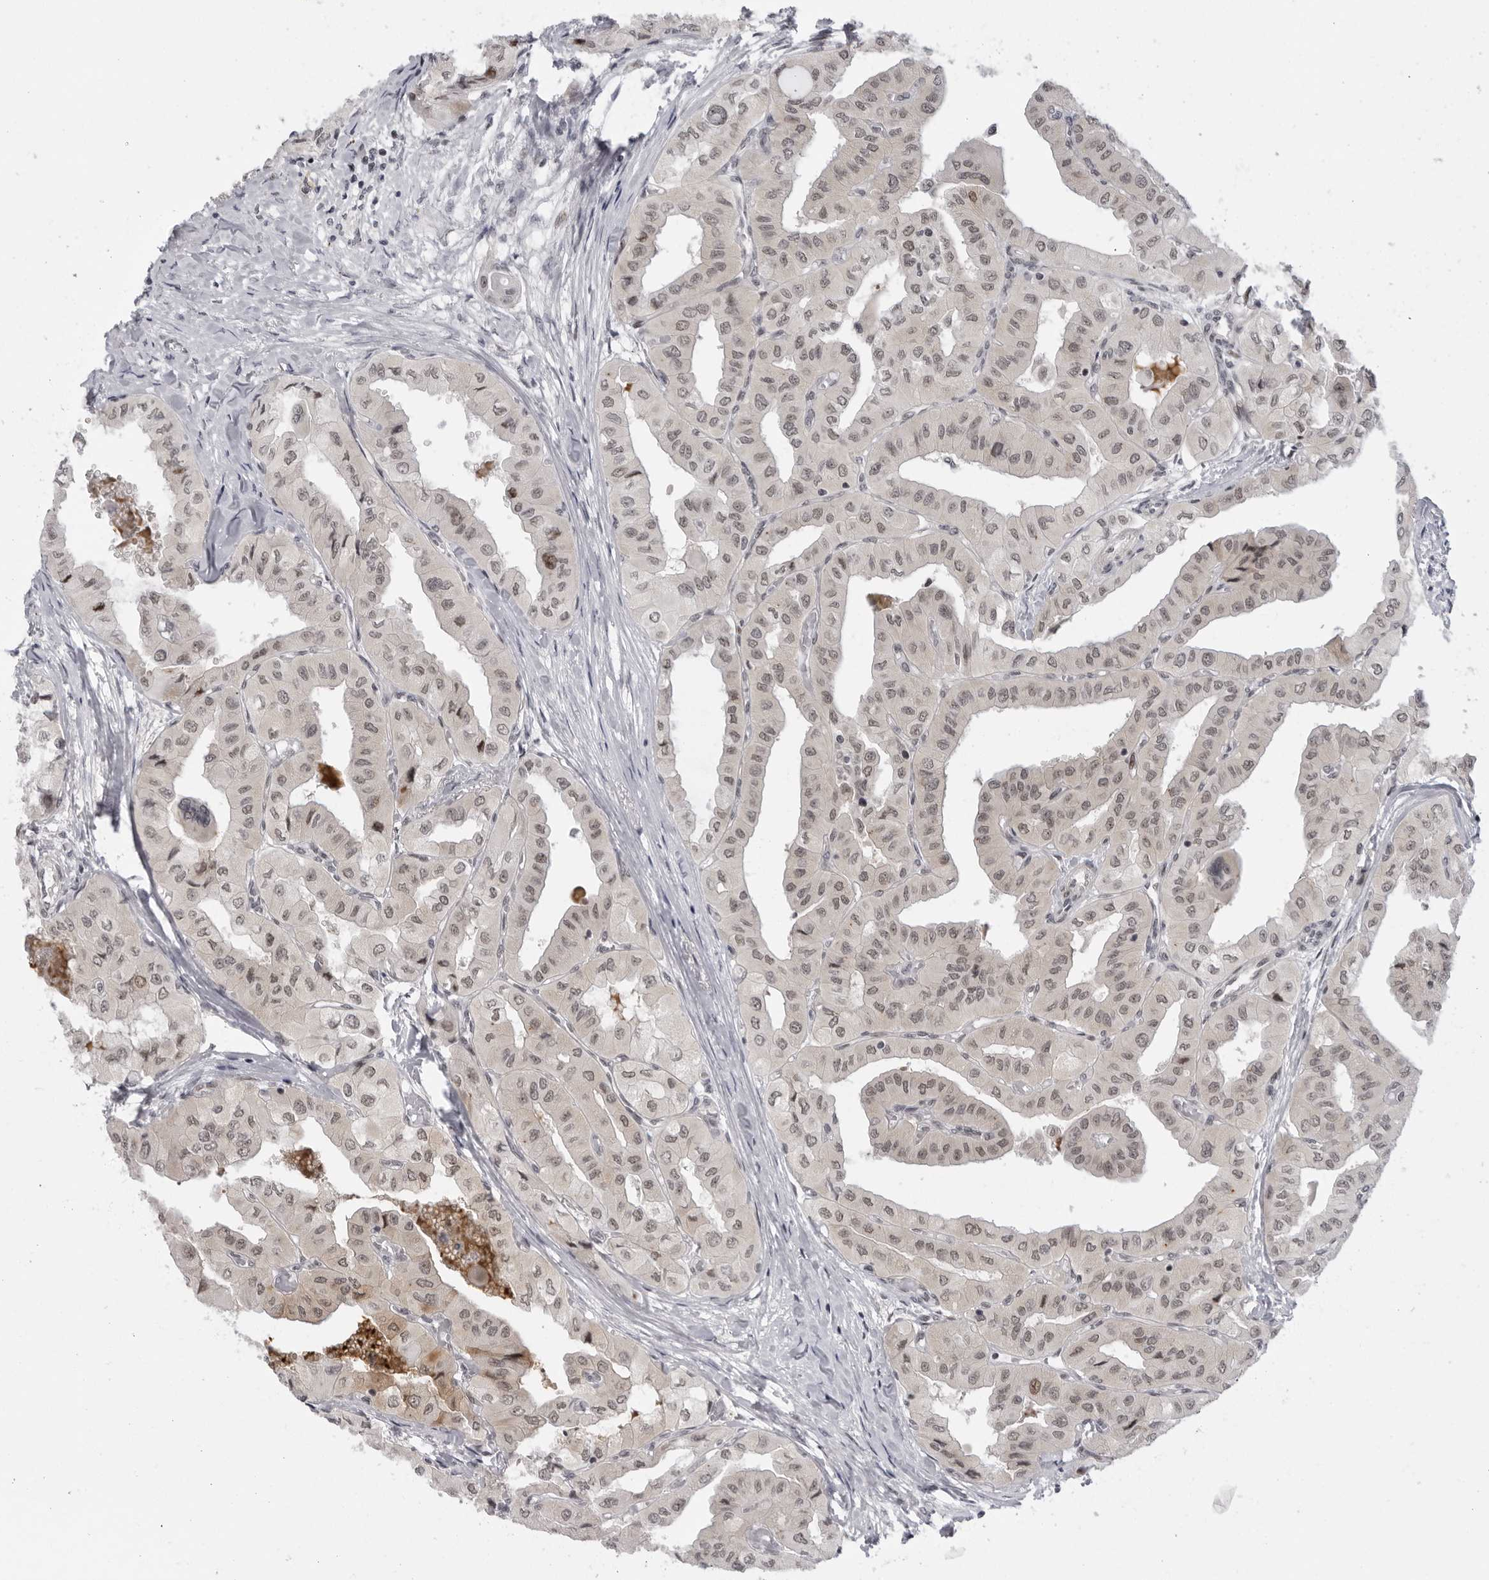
{"staining": {"intensity": "weak", "quantity": ">75%", "location": "nuclear"}, "tissue": "thyroid cancer", "cell_type": "Tumor cells", "image_type": "cancer", "snomed": [{"axis": "morphology", "description": "Papillary adenocarcinoma, NOS"}, {"axis": "topography", "description": "Thyroid gland"}], "caption": "Immunohistochemical staining of human thyroid cancer exhibits weak nuclear protein staining in about >75% of tumor cells. The staining is performed using DAB brown chromogen to label protein expression. The nuclei are counter-stained blue using hematoxylin.", "gene": "ALPK2", "patient": {"sex": "female", "age": 59}}